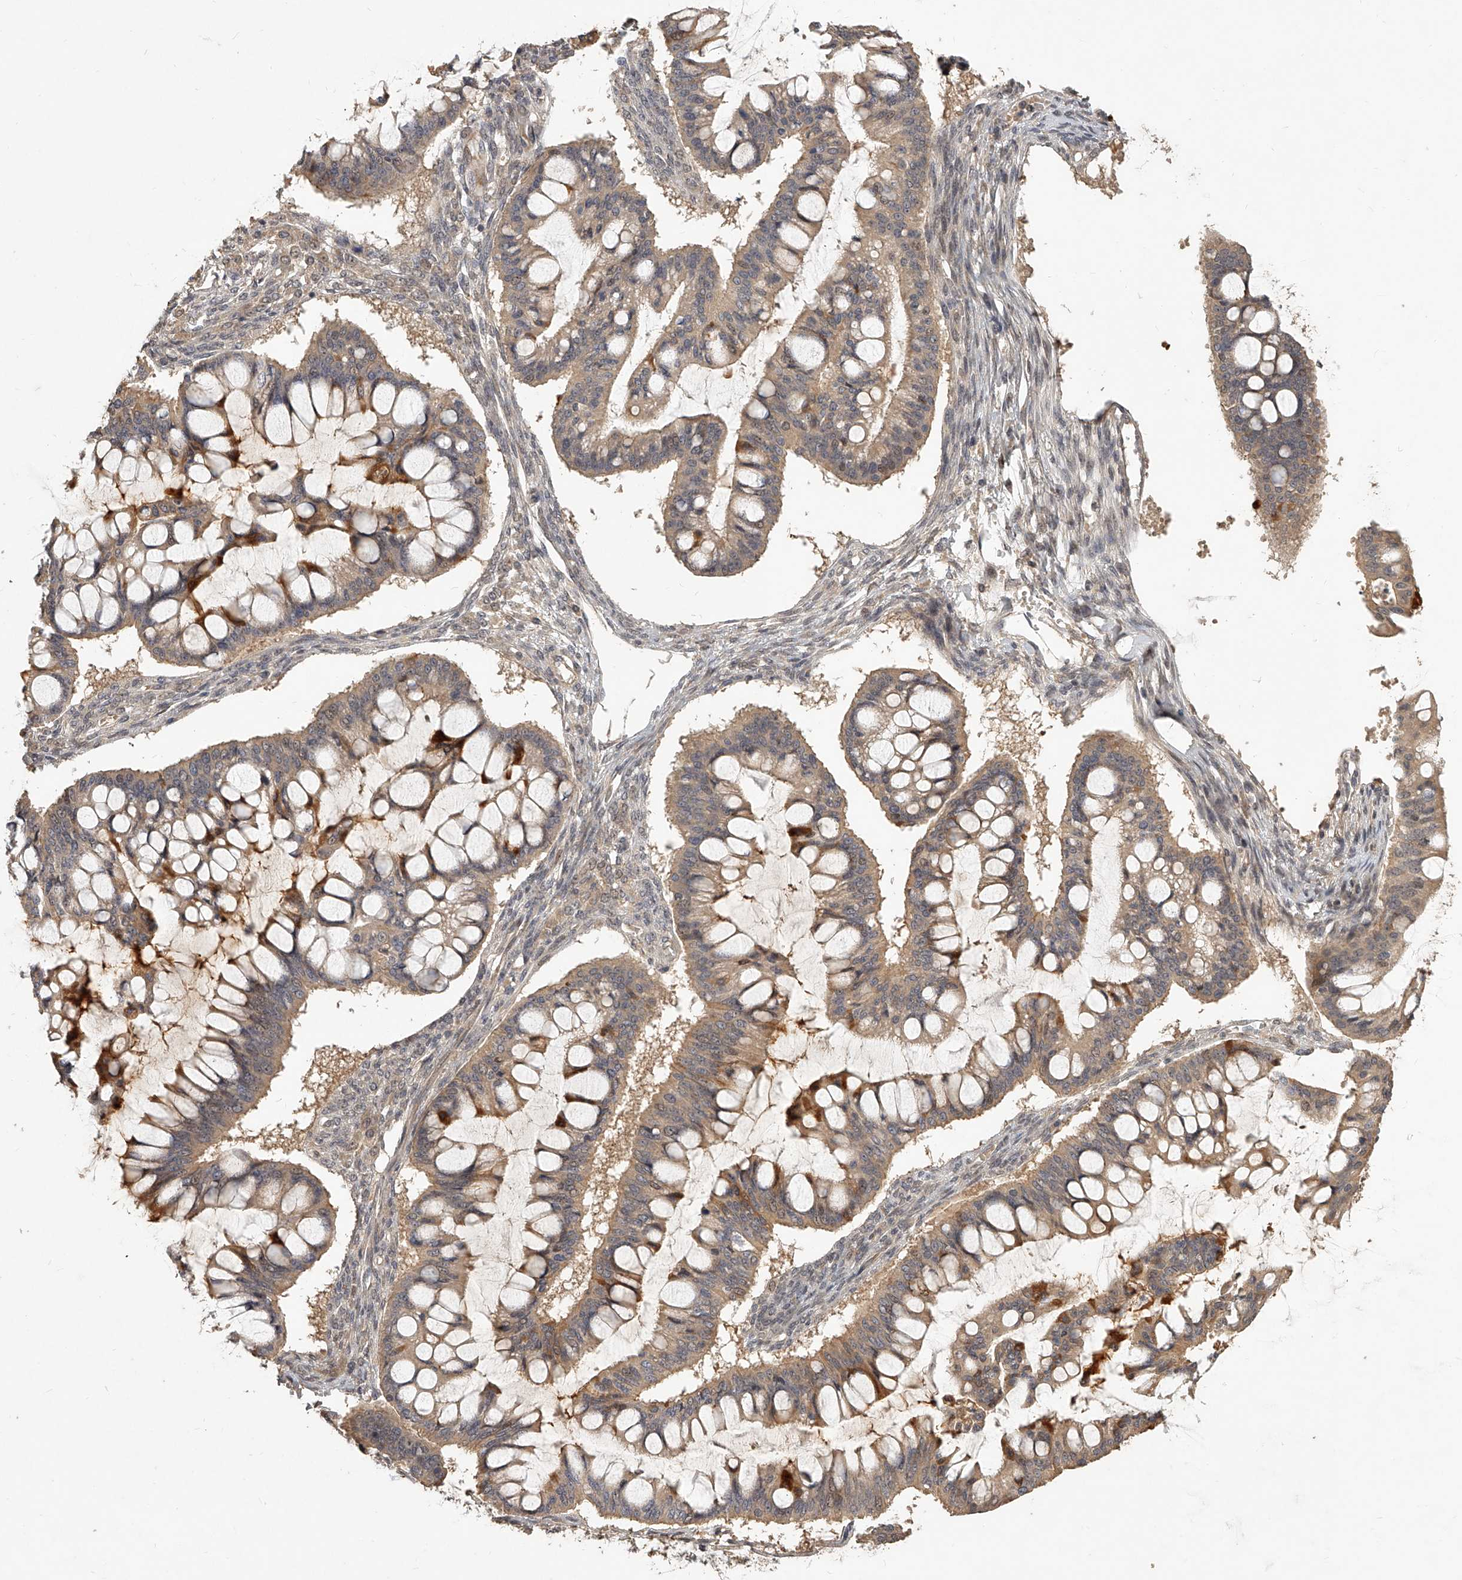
{"staining": {"intensity": "moderate", "quantity": ">75%", "location": "cytoplasmic/membranous"}, "tissue": "ovarian cancer", "cell_type": "Tumor cells", "image_type": "cancer", "snomed": [{"axis": "morphology", "description": "Cystadenocarcinoma, mucinous, NOS"}, {"axis": "topography", "description": "Ovary"}], "caption": "A brown stain highlights moderate cytoplasmic/membranous positivity of a protein in ovarian cancer (mucinous cystadenocarcinoma) tumor cells.", "gene": "SLC37A1", "patient": {"sex": "female", "age": 73}}